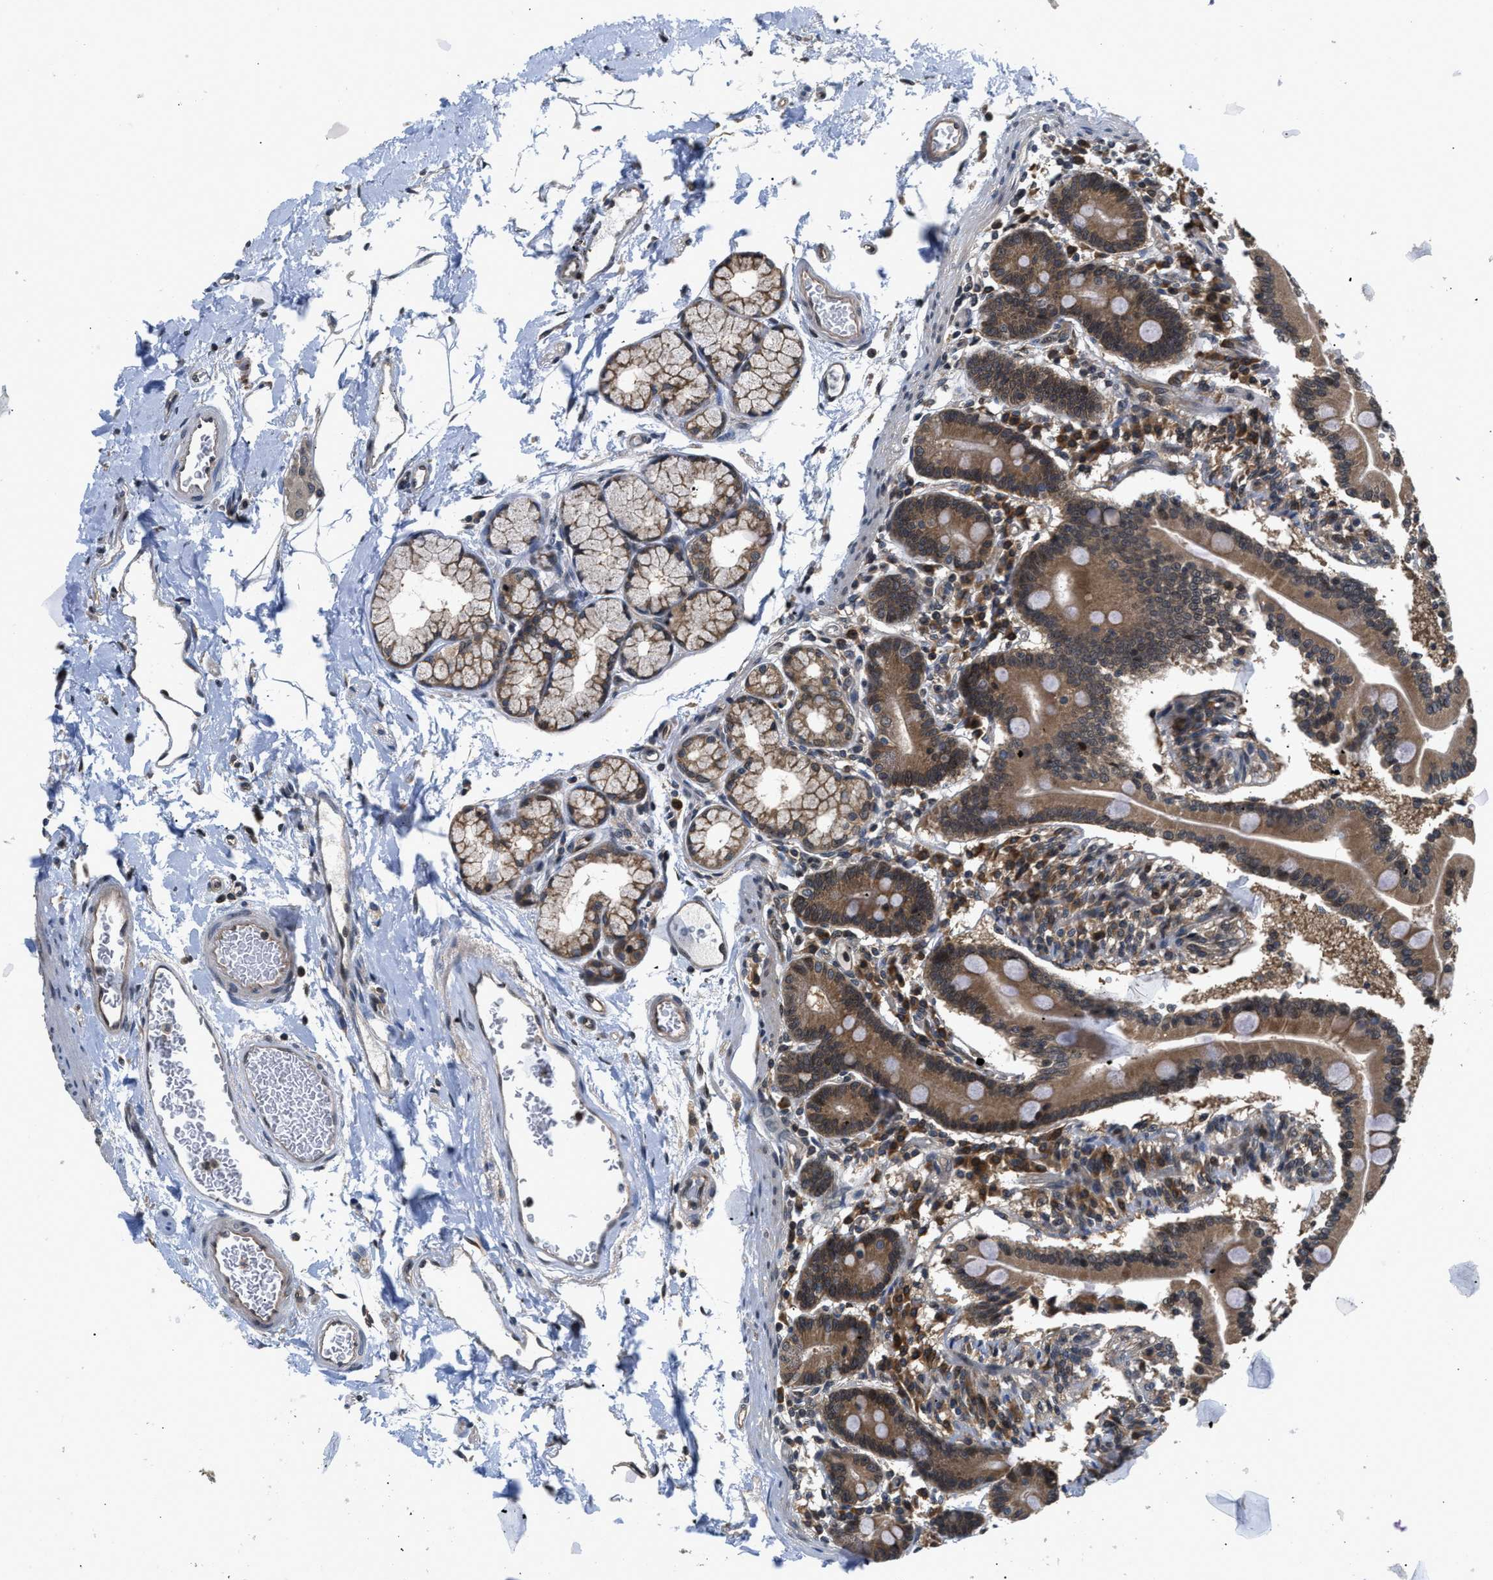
{"staining": {"intensity": "strong", "quantity": ">75%", "location": "cytoplasmic/membranous,nuclear"}, "tissue": "duodenum", "cell_type": "Glandular cells", "image_type": "normal", "snomed": [{"axis": "morphology", "description": "Normal tissue, NOS"}, {"axis": "topography", "description": "Duodenum"}], "caption": "Immunohistochemical staining of unremarkable human duodenum demonstrates >75% levels of strong cytoplasmic/membranous,nuclear protein positivity in approximately >75% of glandular cells.", "gene": "RAB29", "patient": {"sex": "male", "age": 54}}